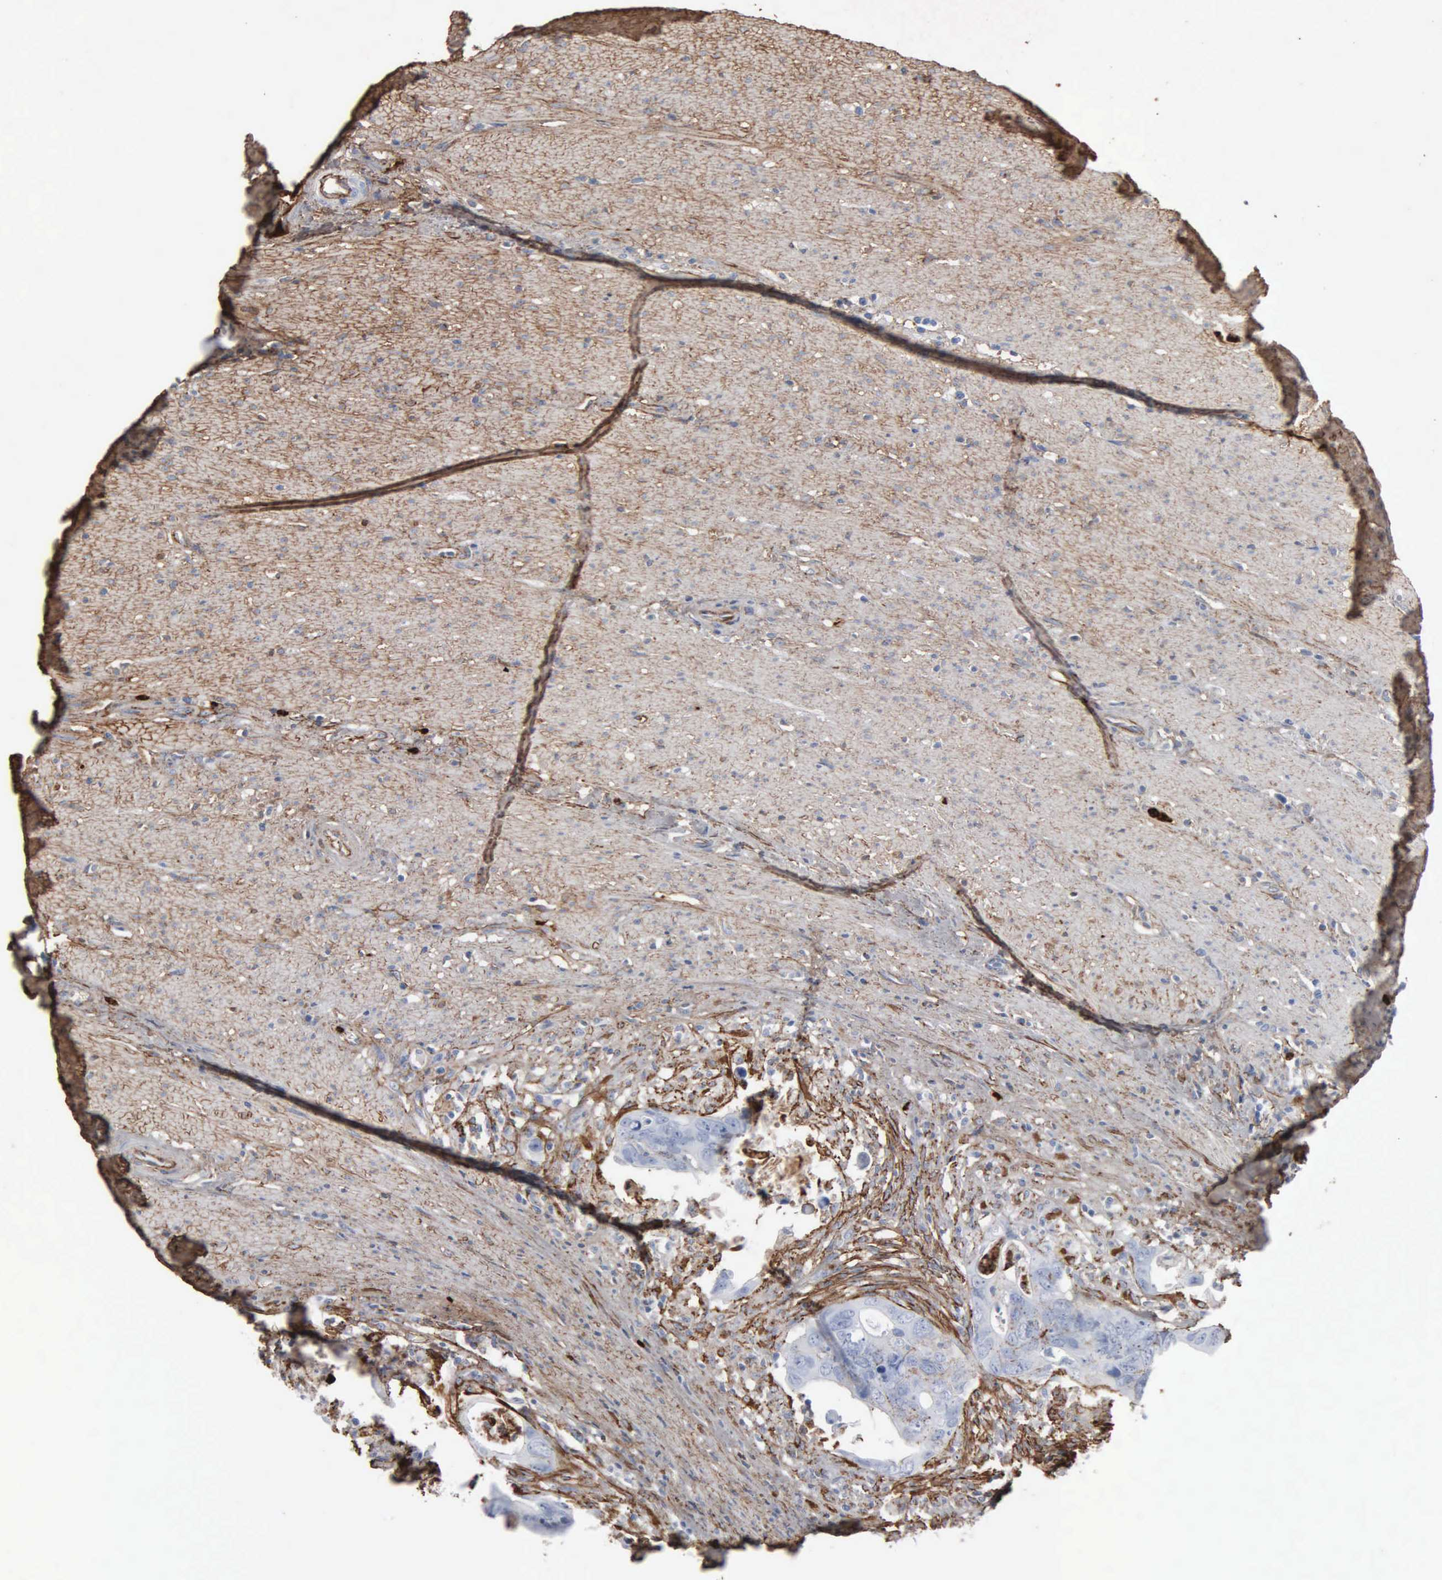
{"staining": {"intensity": "negative", "quantity": "none", "location": "none"}, "tissue": "colorectal cancer", "cell_type": "Tumor cells", "image_type": "cancer", "snomed": [{"axis": "morphology", "description": "Adenocarcinoma, NOS"}, {"axis": "topography", "description": "Rectum"}], "caption": "The IHC image has no significant expression in tumor cells of colorectal cancer tissue.", "gene": "FN1", "patient": {"sex": "male", "age": 53}}